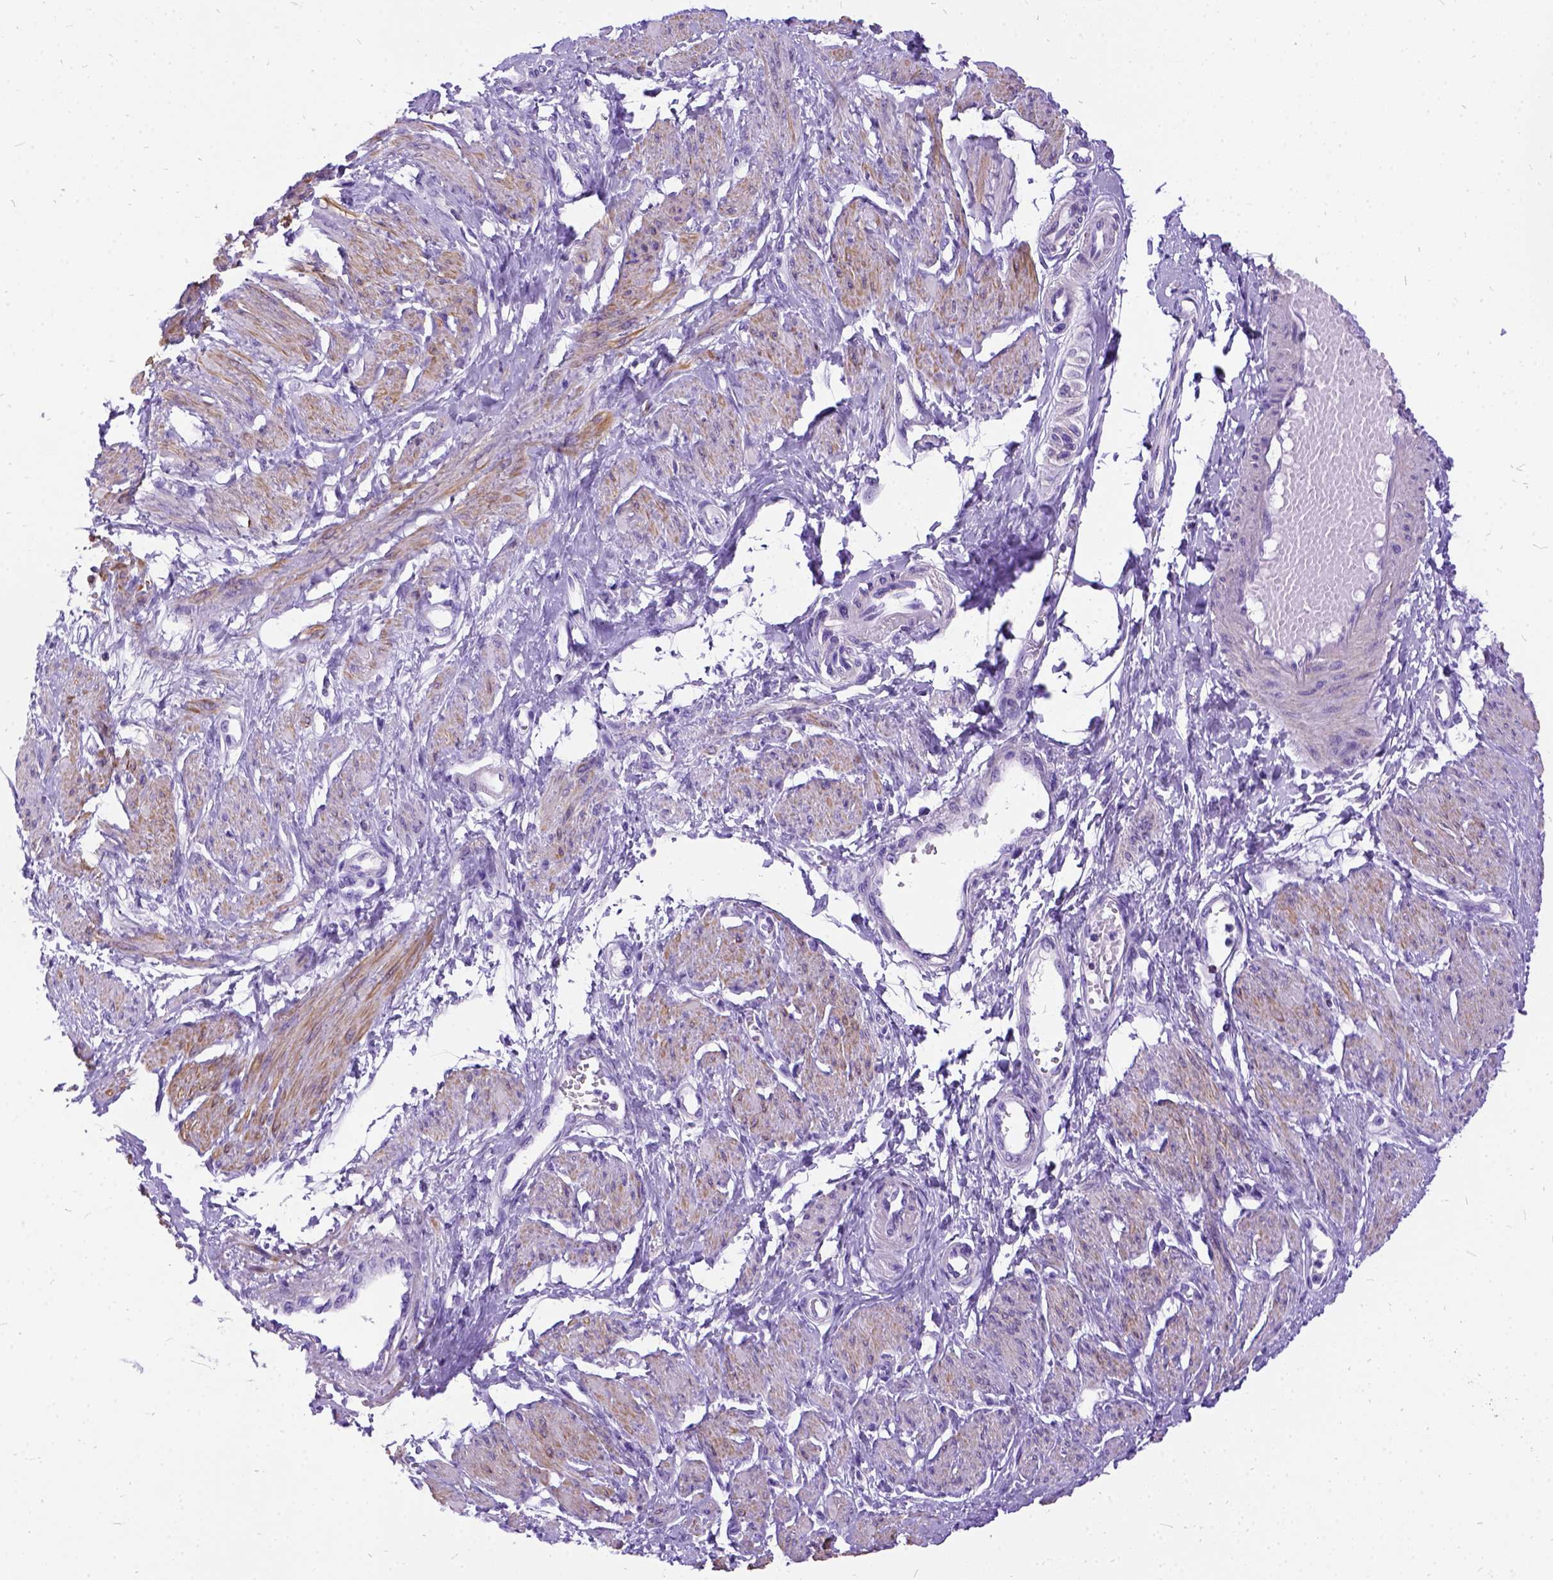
{"staining": {"intensity": "weak", "quantity": "25%-75%", "location": "cytoplasmic/membranous"}, "tissue": "smooth muscle", "cell_type": "Smooth muscle cells", "image_type": "normal", "snomed": [{"axis": "morphology", "description": "Normal tissue, NOS"}, {"axis": "topography", "description": "Smooth muscle"}, {"axis": "topography", "description": "Uterus"}], "caption": "Brown immunohistochemical staining in unremarkable human smooth muscle shows weak cytoplasmic/membranous expression in about 25%-75% of smooth muscle cells. (Stains: DAB (3,3'-diaminobenzidine) in brown, nuclei in blue, Microscopy: brightfield microscopy at high magnification).", "gene": "ENSG00000254979", "patient": {"sex": "female", "age": 39}}